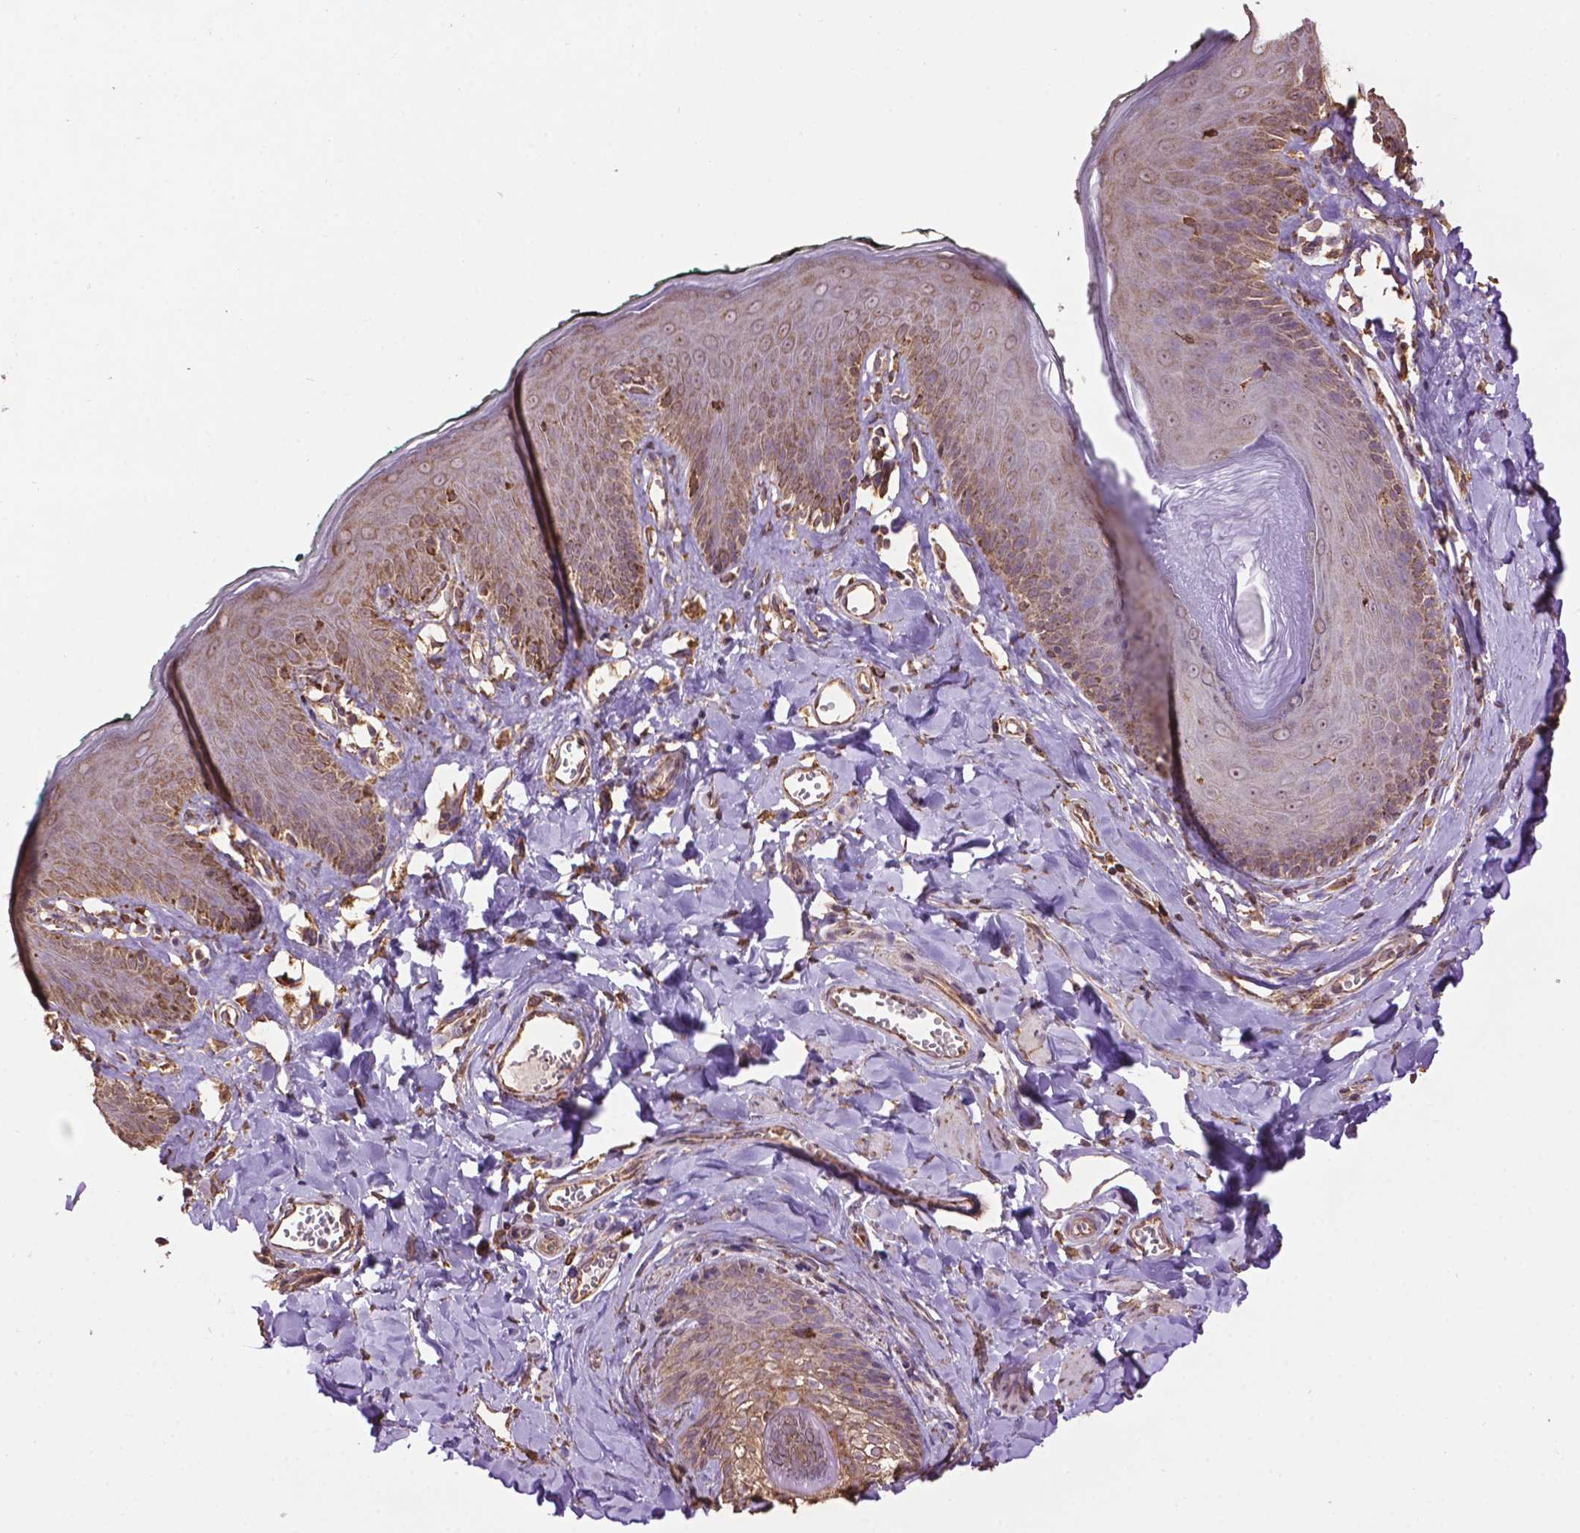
{"staining": {"intensity": "weak", "quantity": "25%-75%", "location": "cytoplasmic/membranous"}, "tissue": "skin", "cell_type": "Epidermal cells", "image_type": "normal", "snomed": [{"axis": "morphology", "description": "Normal tissue, NOS"}, {"axis": "topography", "description": "Vulva"}, {"axis": "topography", "description": "Peripheral nerve tissue"}], "caption": "A low amount of weak cytoplasmic/membranous expression is present in about 25%-75% of epidermal cells in normal skin.", "gene": "PPP2R5E", "patient": {"sex": "female", "age": 66}}